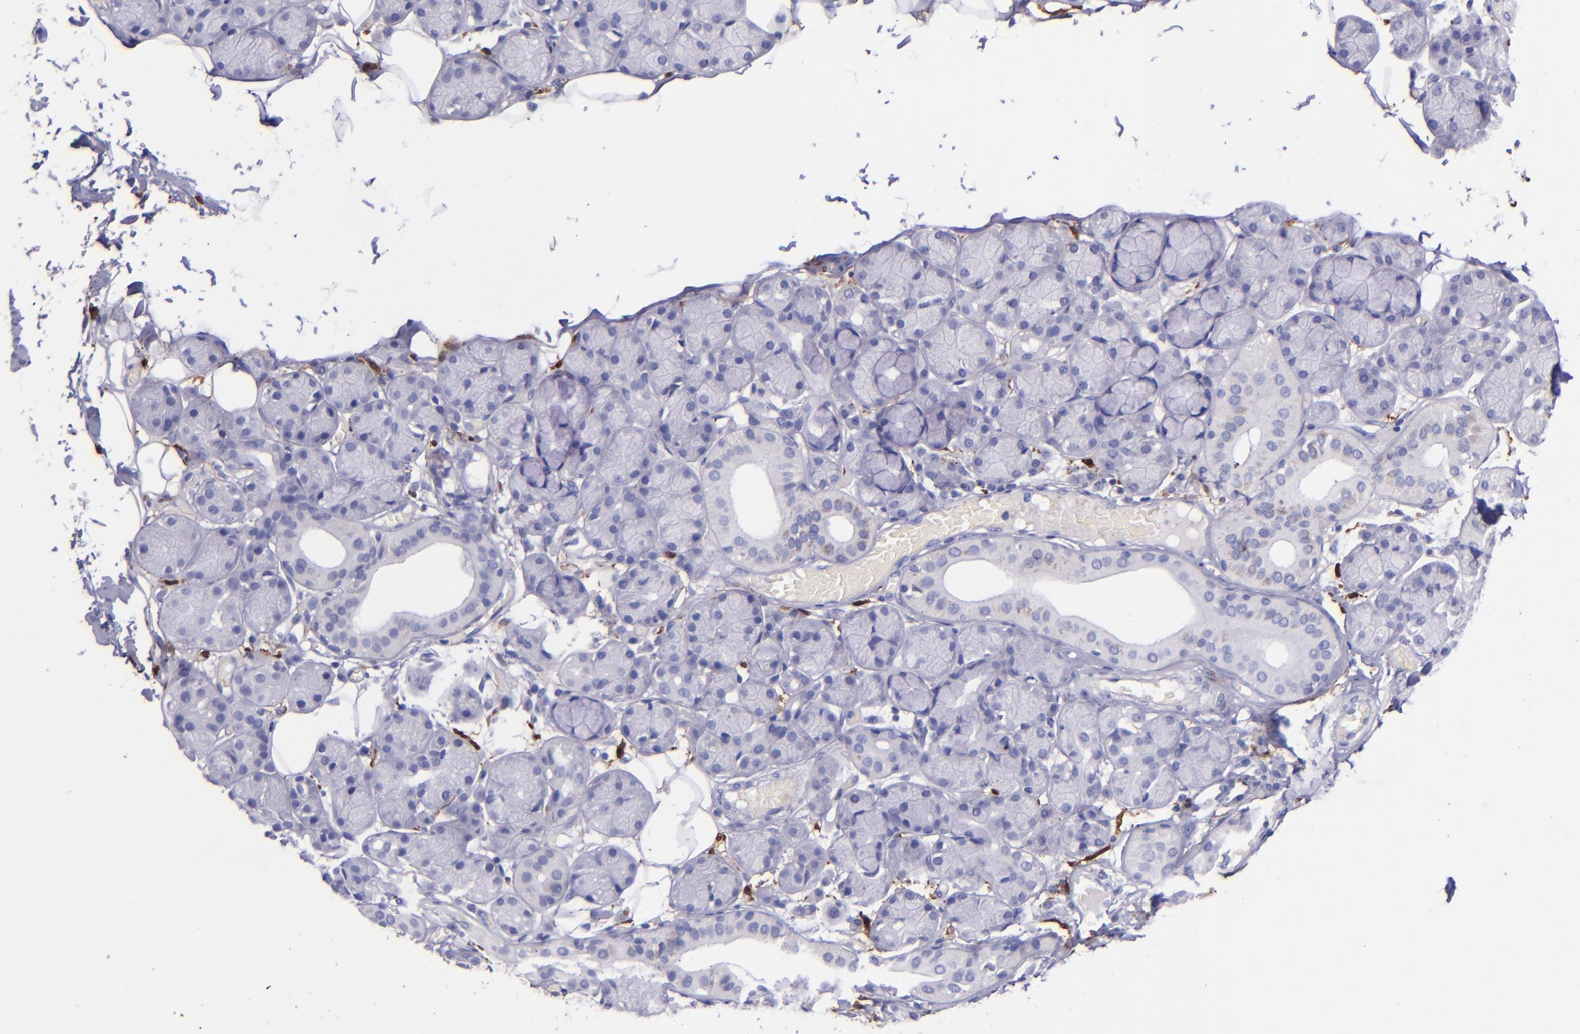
{"staining": {"intensity": "negative", "quantity": "none", "location": "none"}, "tissue": "salivary gland", "cell_type": "Glandular cells", "image_type": "normal", "snomed": [{"axis": "morphology", "description": "Normal tissue, NOS"}, {"axis": "topography", "description": "Salivary gland"}], "caption": "Immunohistochemical staining of benign human salivary gland reveals no significant staining in glandular cells. (DAB (3,3'-diaminobenzidine) IHC with hematoxylin counter stain).", "gene": "F13A1", "patient": {"sex": "male", "age": 54}}